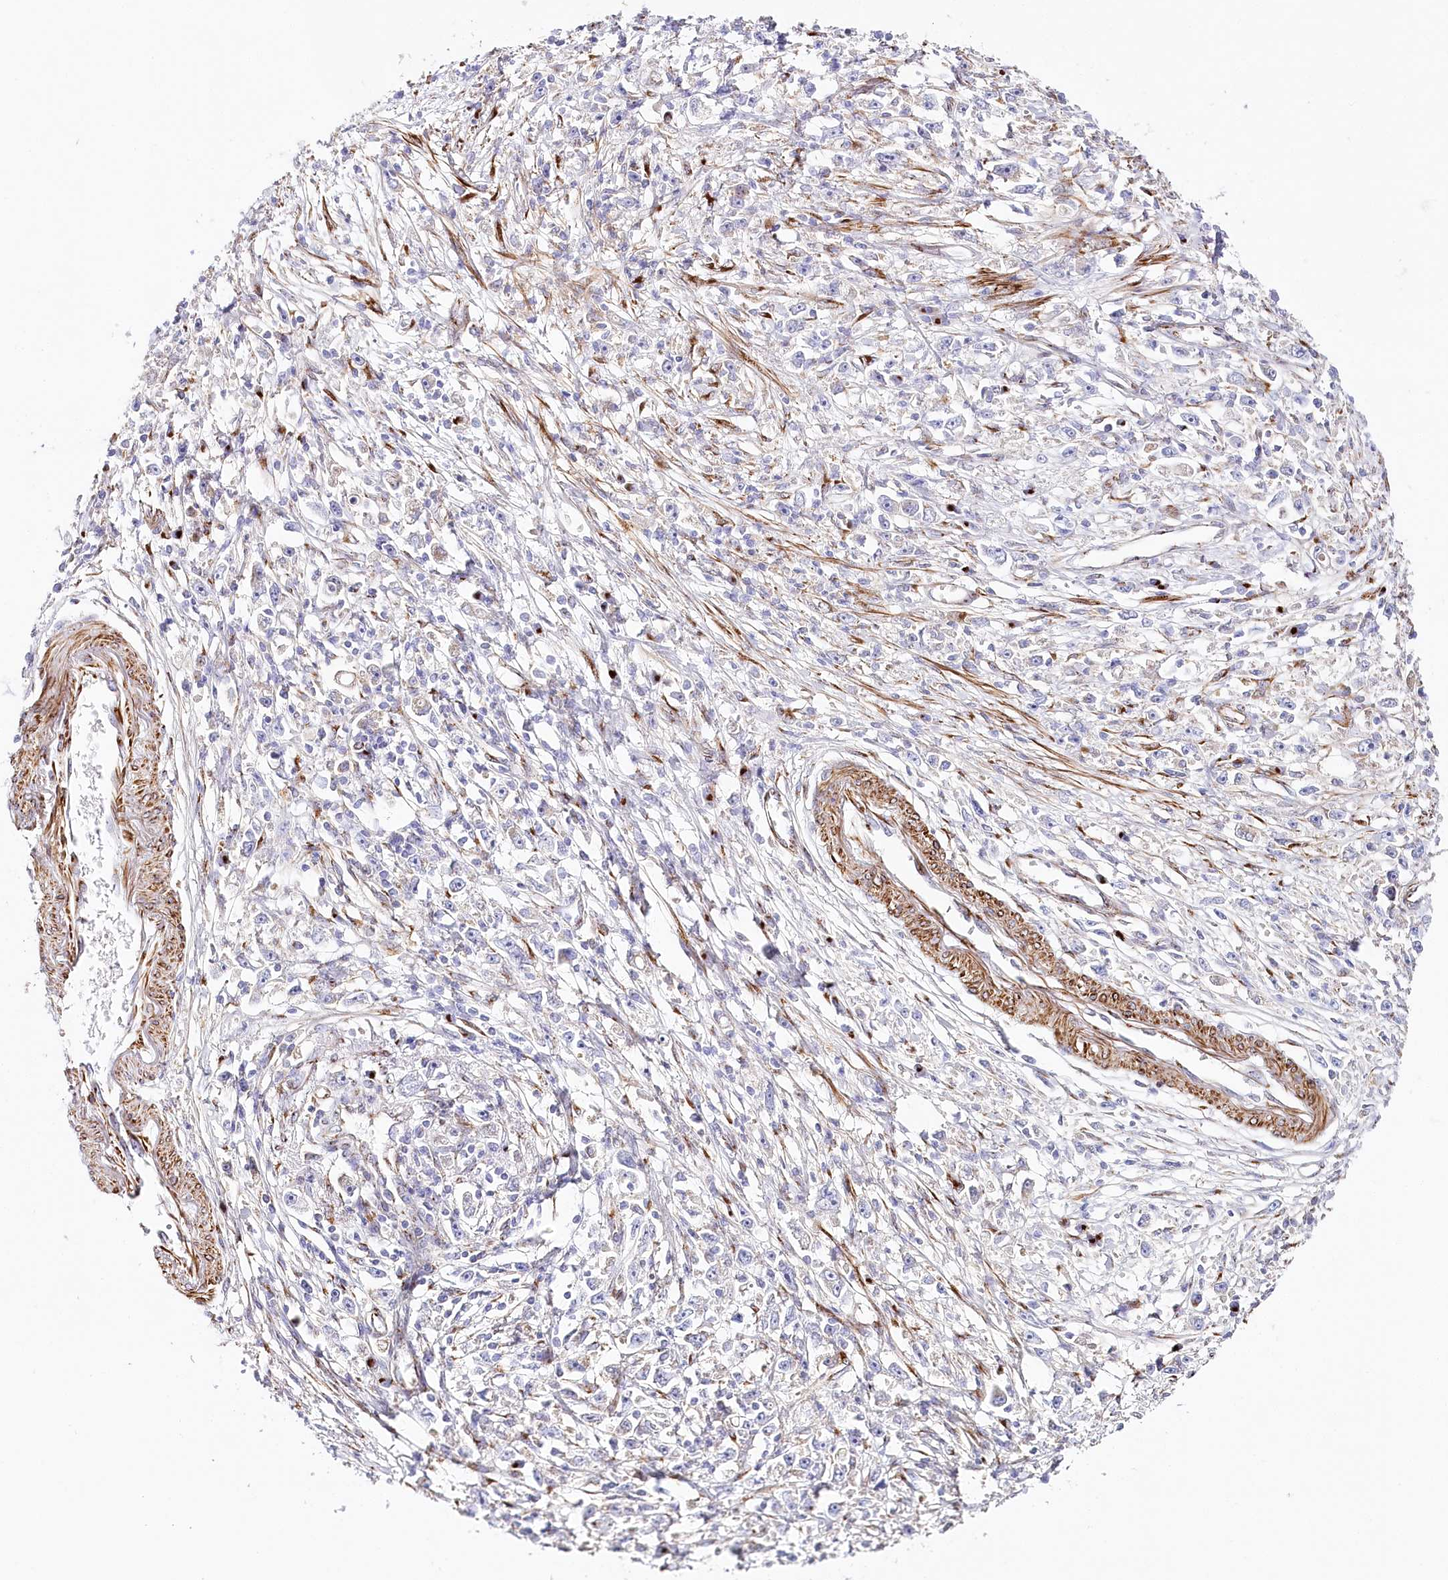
{"staining": {"intensity": "negative", "quantity": "none", "location": "none"}, "tissue": "stomach cancer", "cell_type": "Tumor cells", "image_type": "cancer", "snomed": [{"axis": "morphology", "description": "Adenocarcinoma, NOS"}, {"axis": "topography", "description": "Stomach"}], "caption": "An image of stomach cancer (adenocarcinoma) stained for a protein exhibits no brown staining in tumor cells.", "gene": "ABRAXAS2", "patient": {"sex": "female", "age": 59}}